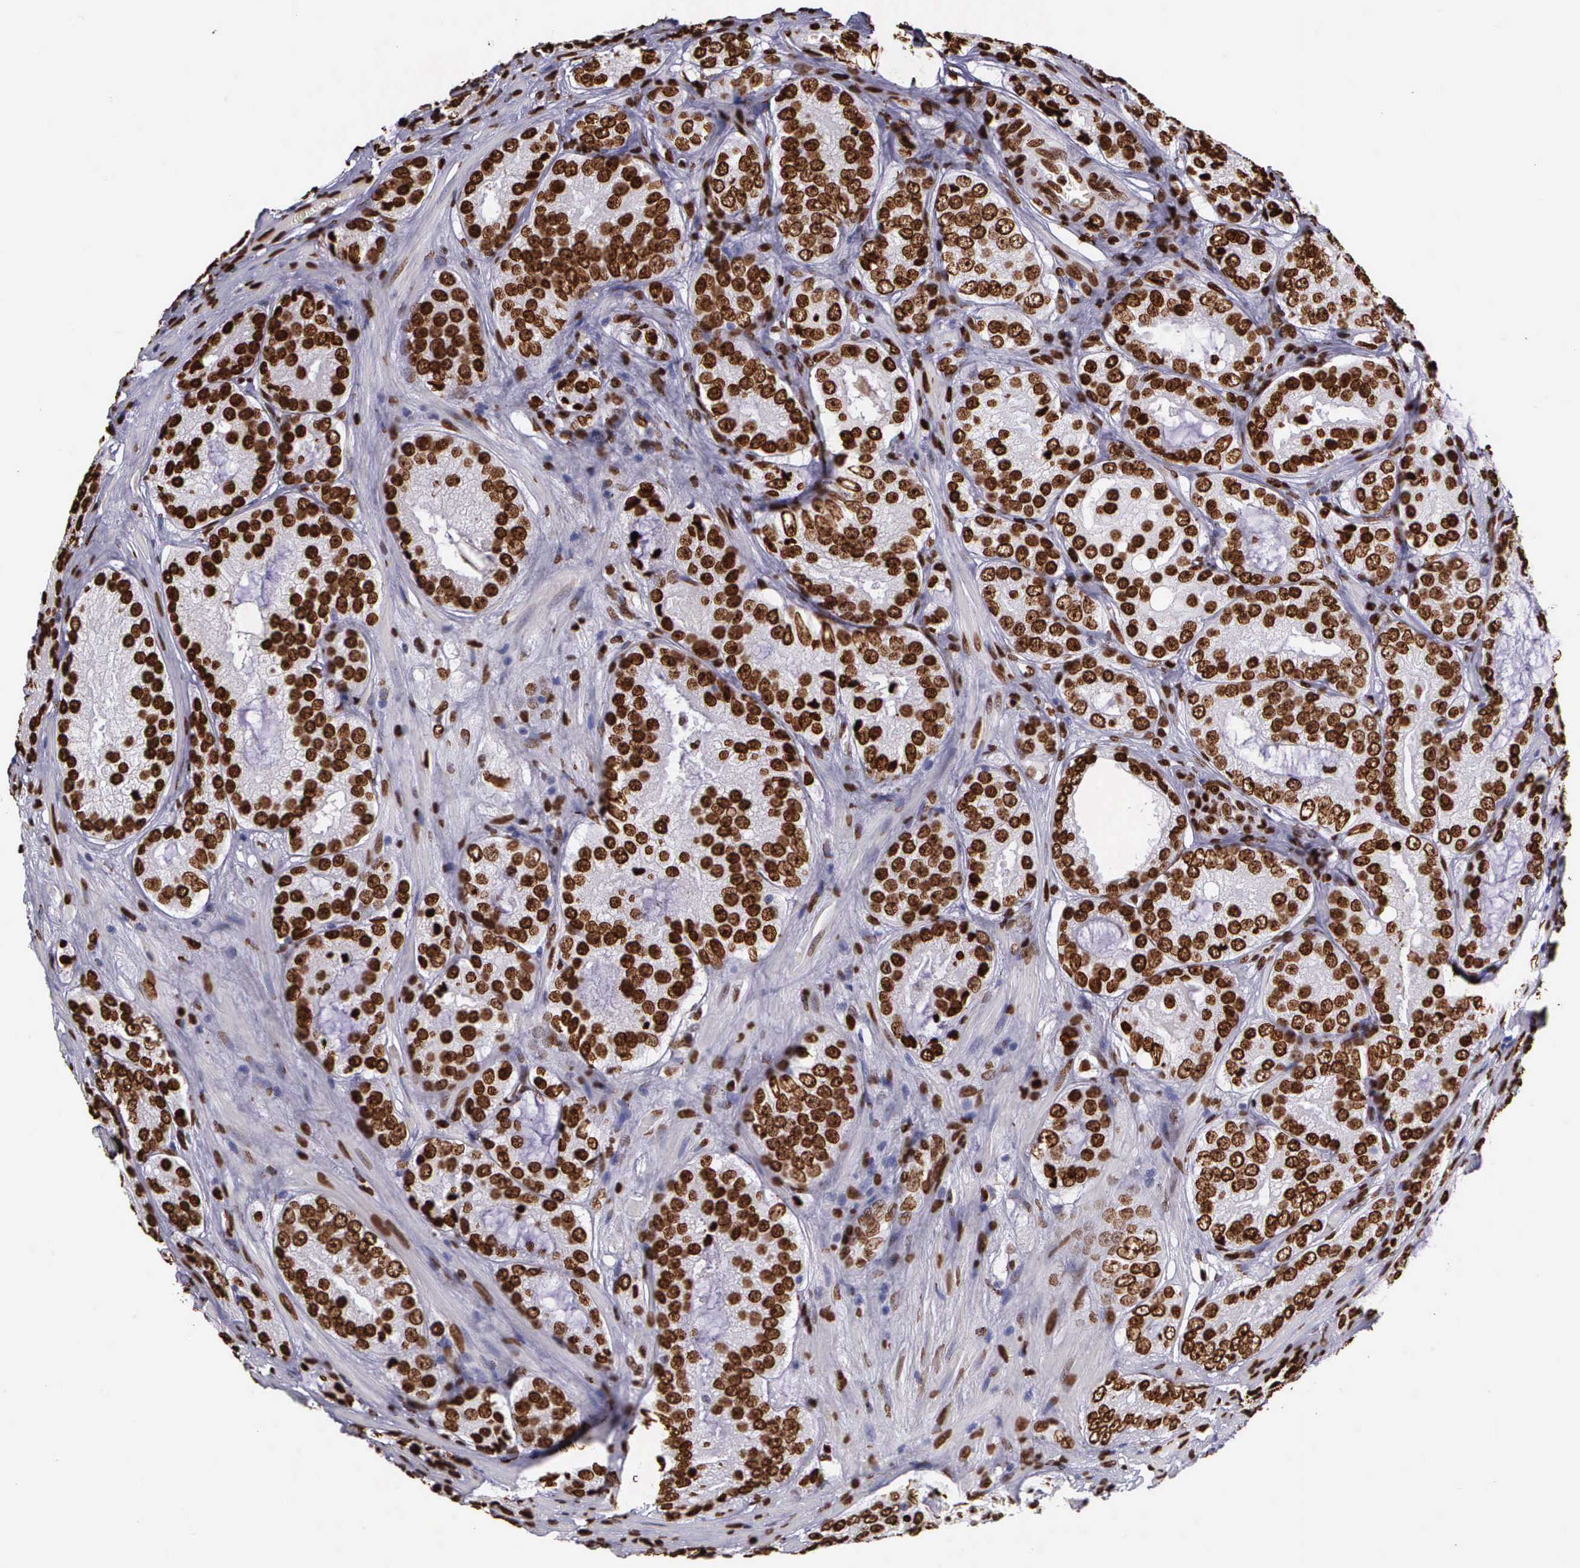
{"staining": {"intensity": "strong", "quantity": ">75%", "location": "nuclear"}, "tissue": "prostate cancer", "cell_type": "Tumor cells", "image_type": "cancer", "snomed": [{"axis": "morphology", "description": "Adenocarcinoma, Medium grade"}, {"axis": "topography", "description": "Prostate"}], "caption": "Approximately >75% of tumor cells in prostate medium-grade adenocarcinoma show strong nuclear protein expression as visualized by brown immunohistochemical staining.", "gene": "H1-0", "patient": {"sex": "male", "age": 60}}